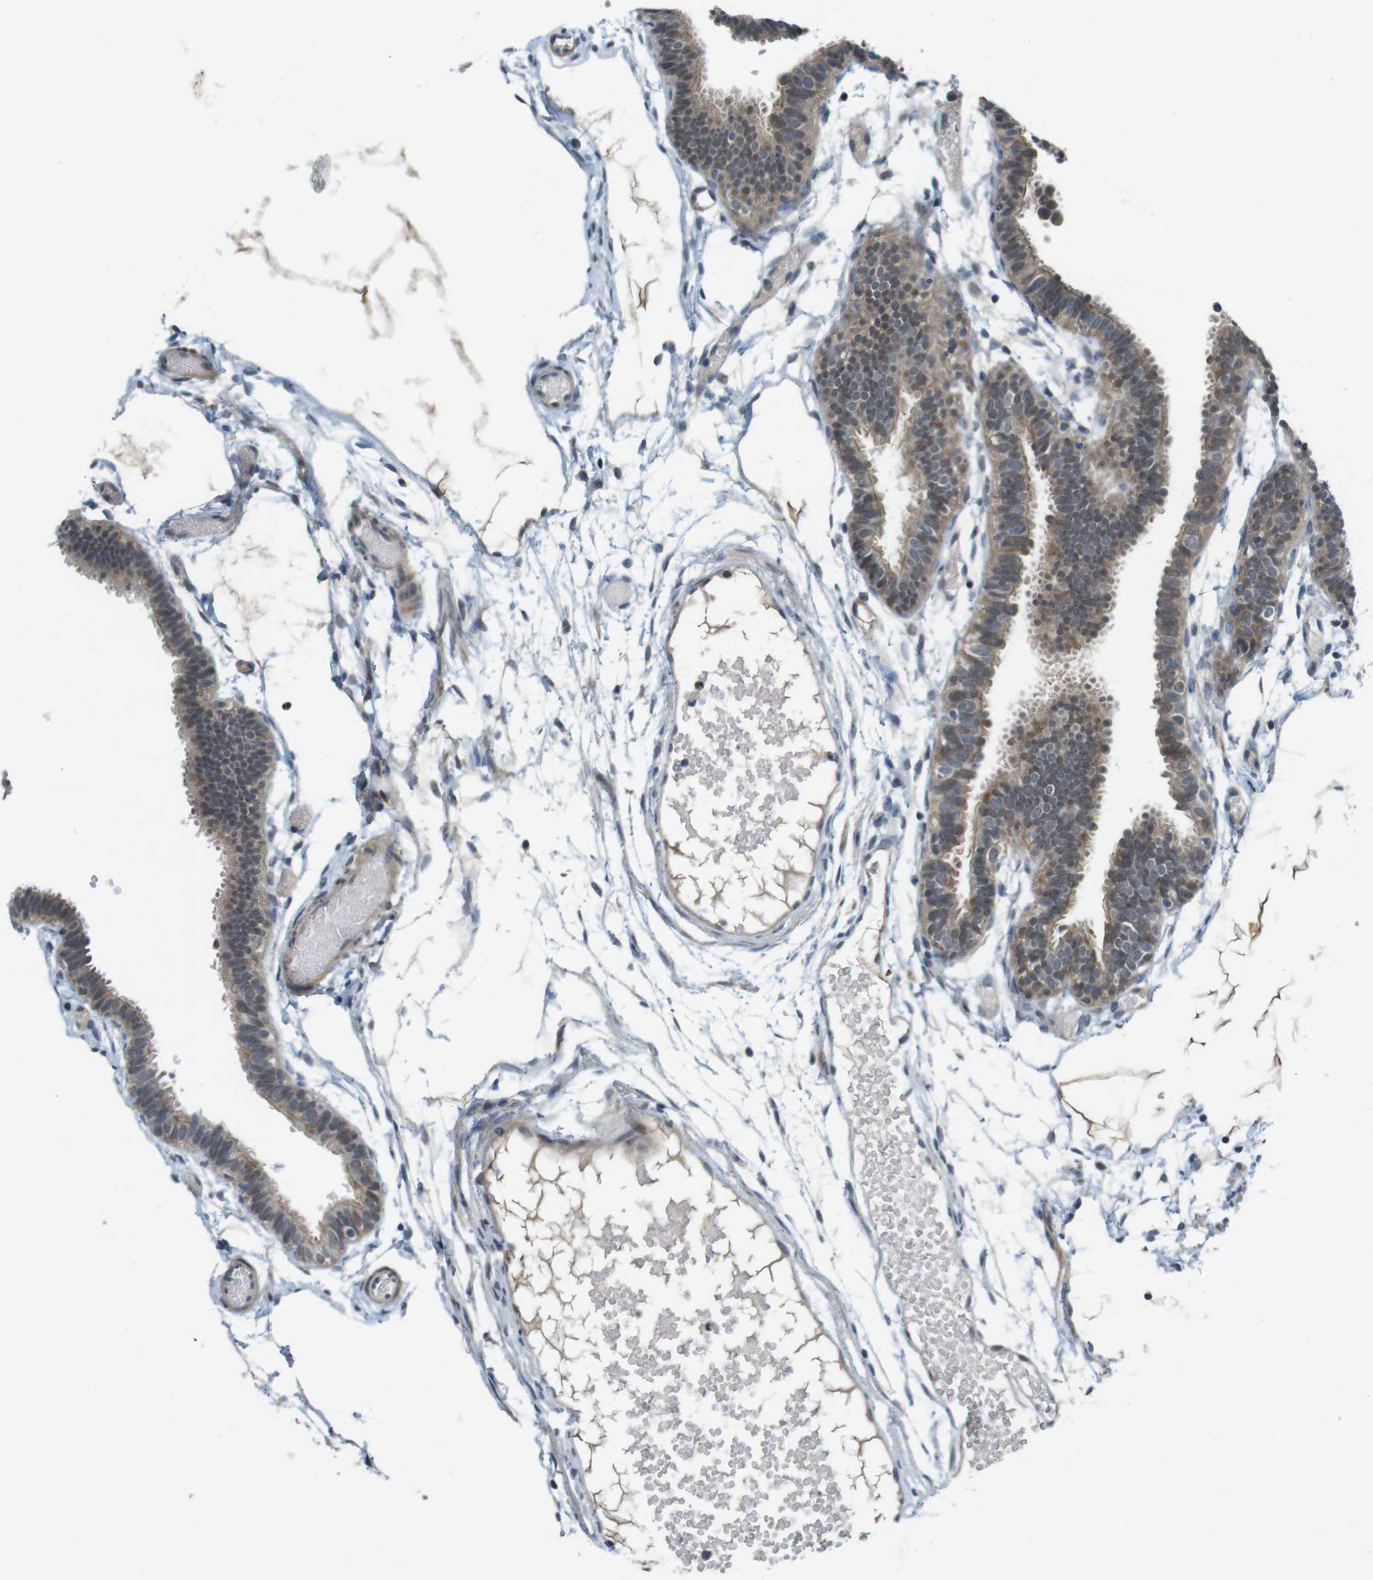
{"staining": {"intensity": "moderate", "quantity": ">75%", "location": "cytoplasmic/membranous,nuclear"}, "tissue": "fallopian tube", "cell_type": "Glandular cells", "image_type": "normal", "snomed": [{"axis": "morphology", "description": "Normal tissue, NOS"}, {"axis": "topography", "description": "Fallopian tube"}], "caption": "Immunohistochemistry (IHC) staining of unremarkable fallopian tube, which reveals medium levels of moderate cytoplasmic/membranous,nuclear positivity in approximately >75% of glandular cells indicating moderate cytoplasmic/membranous,nuclear protein positivity. The staining was performed using DAB (brown) for protein detection and nuclei were counterstained in hematoxylin (blue).", "gene": "MAPKAPK5", "patient": {"sex": "female", "age": 29}}